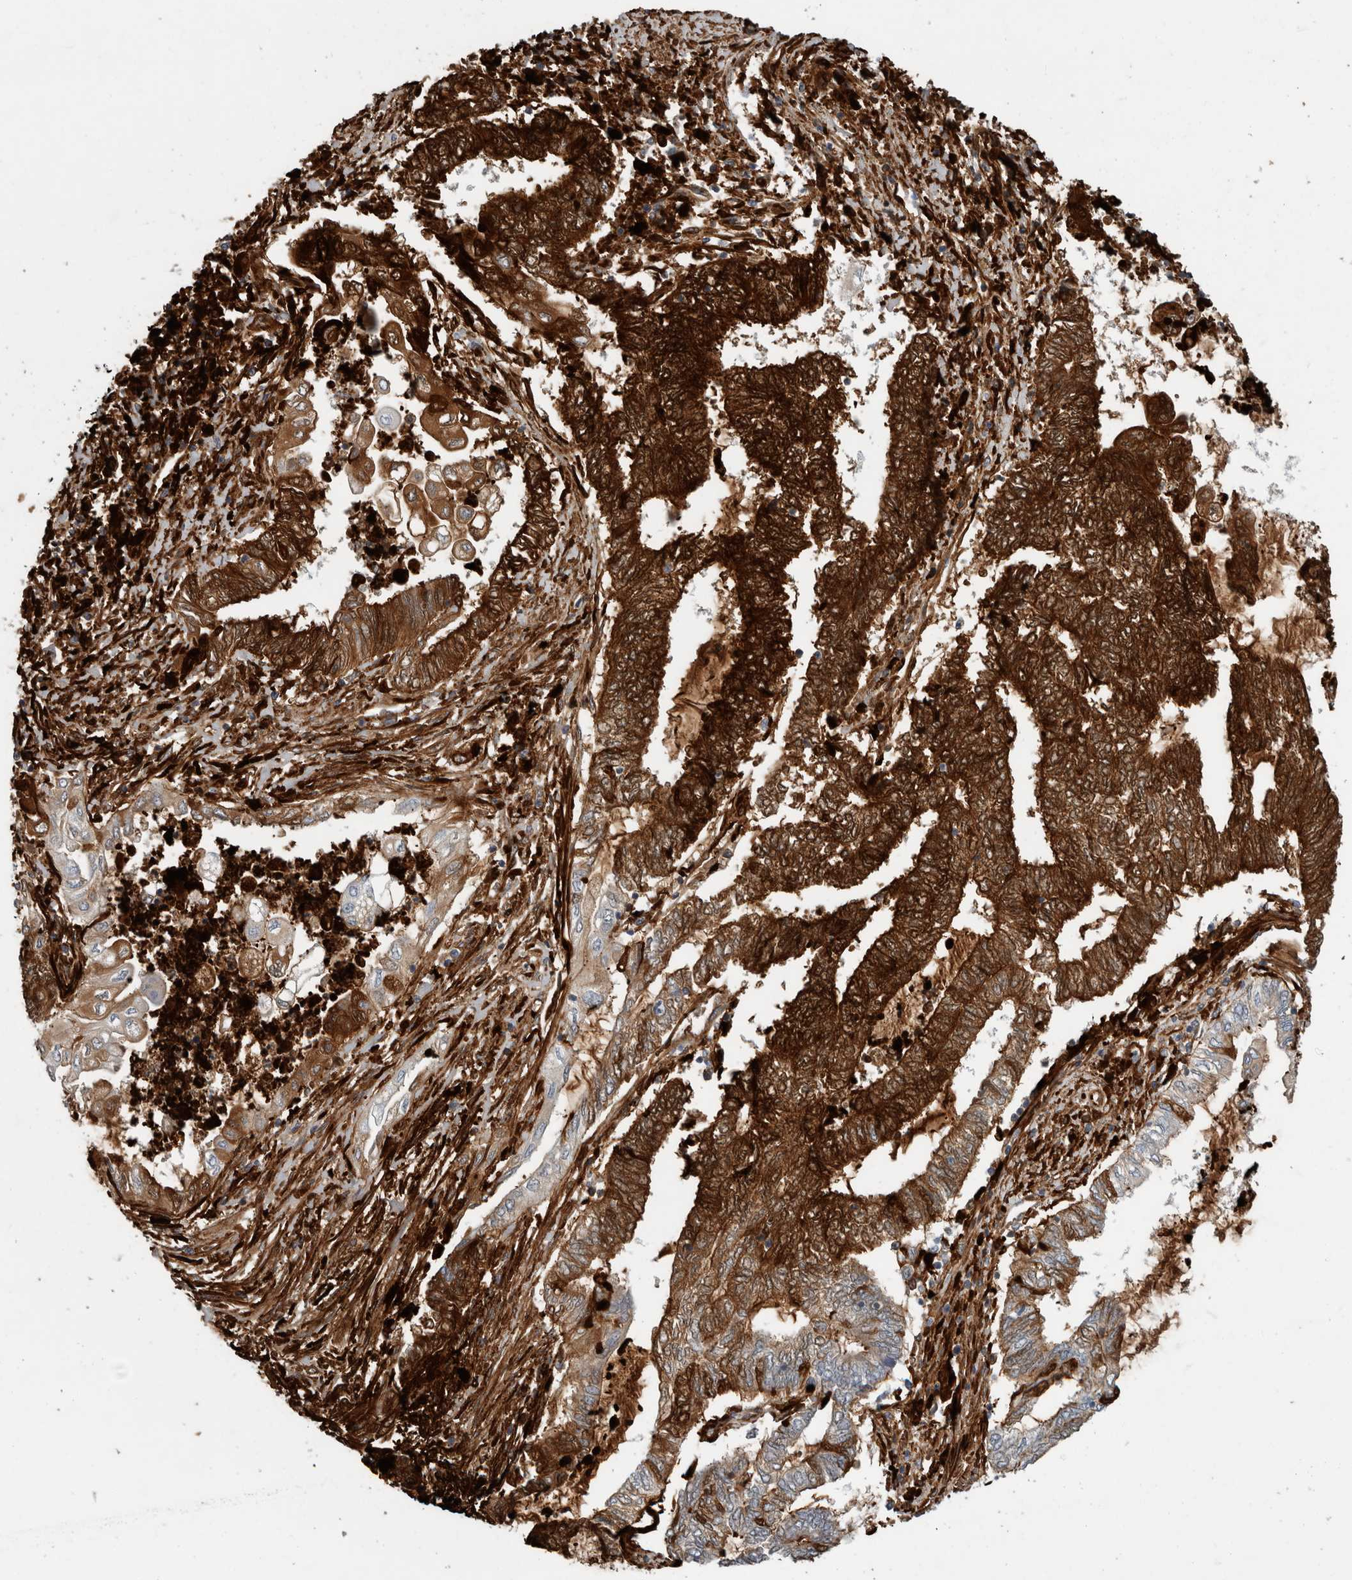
{"staining": {"intensity": "strong", "quantity": "25%-75%", "location": "cytoplasmic/membranous"}, "tissue": "endometrial cancer", "cell_type": "Tumor cells", "image_type": "cancer", "snomed": [{"axis": "morphology", "description": "Adenocarcinoma, NOS"}, {"axis": "topography", "description": "Uterus"}, {"axis": "topography", "description": "Endometrium"}], "caption": "Brown immunohistochemical staining in adenocarcinoma (endometrial) exhibits strong cytoplasmic/membranous expression in approximately 25%-75% of tumor cells.", "gene": "FN1", "patient": {"sex": "female", "age": 70}}